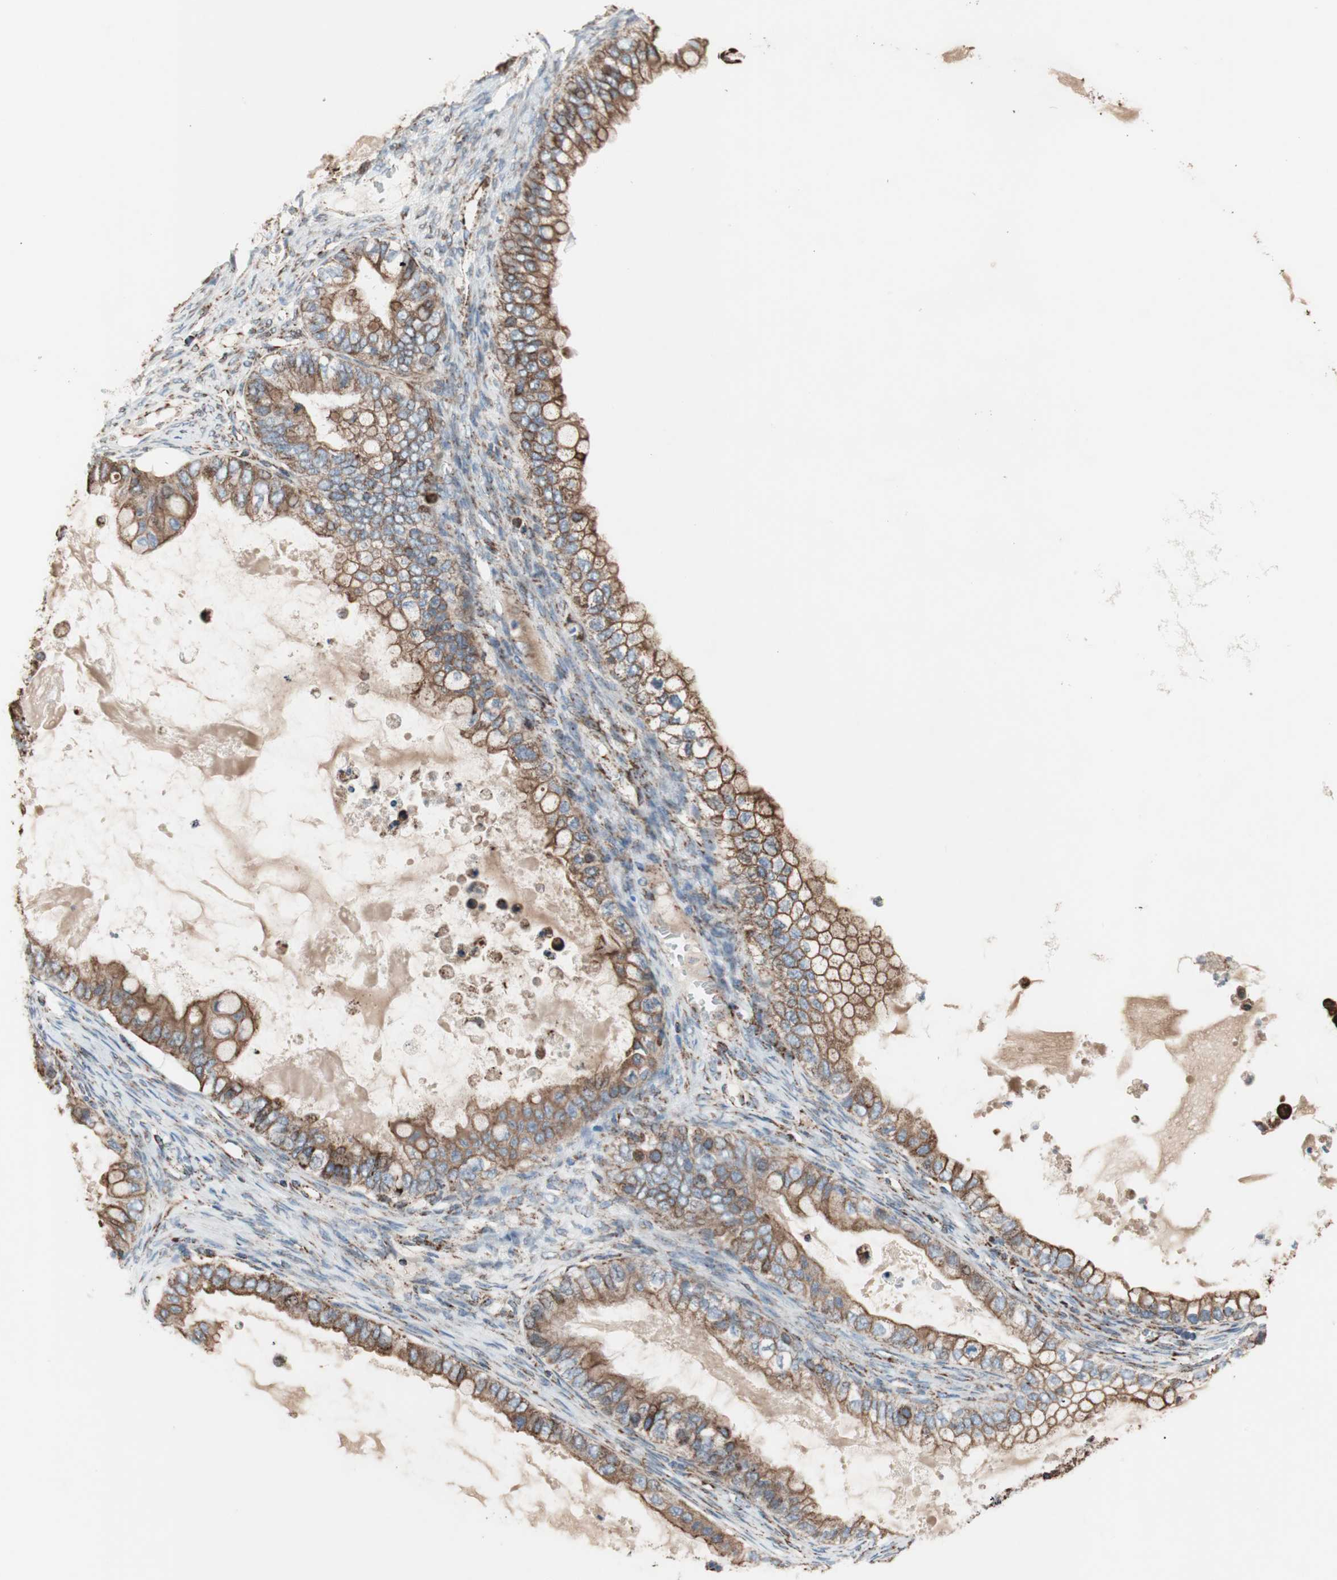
{"staining": {"intensity": "strong", "quantity": ">75%", "location": "cytoplasmic/membranous"}, "tissue": "ovarian cancer", "cell_type": "Tumor cells", "image_type": "cancer", "snomed": [{"axis": "morphology", "description": "Cystadenocarcinoma, mucinous, NOS"}, {"axis": "topography", "description": "Ovary"}], "caption": "Immunohistochemical staining of human ovarian cancer (mucinous cystadenocarcinoma) shows strong cytoplasmic/membranous protein positivity in about >75% of tumor cells.", "gene": "PCSK4", "patient": {"sex": "female", "age": 80}}